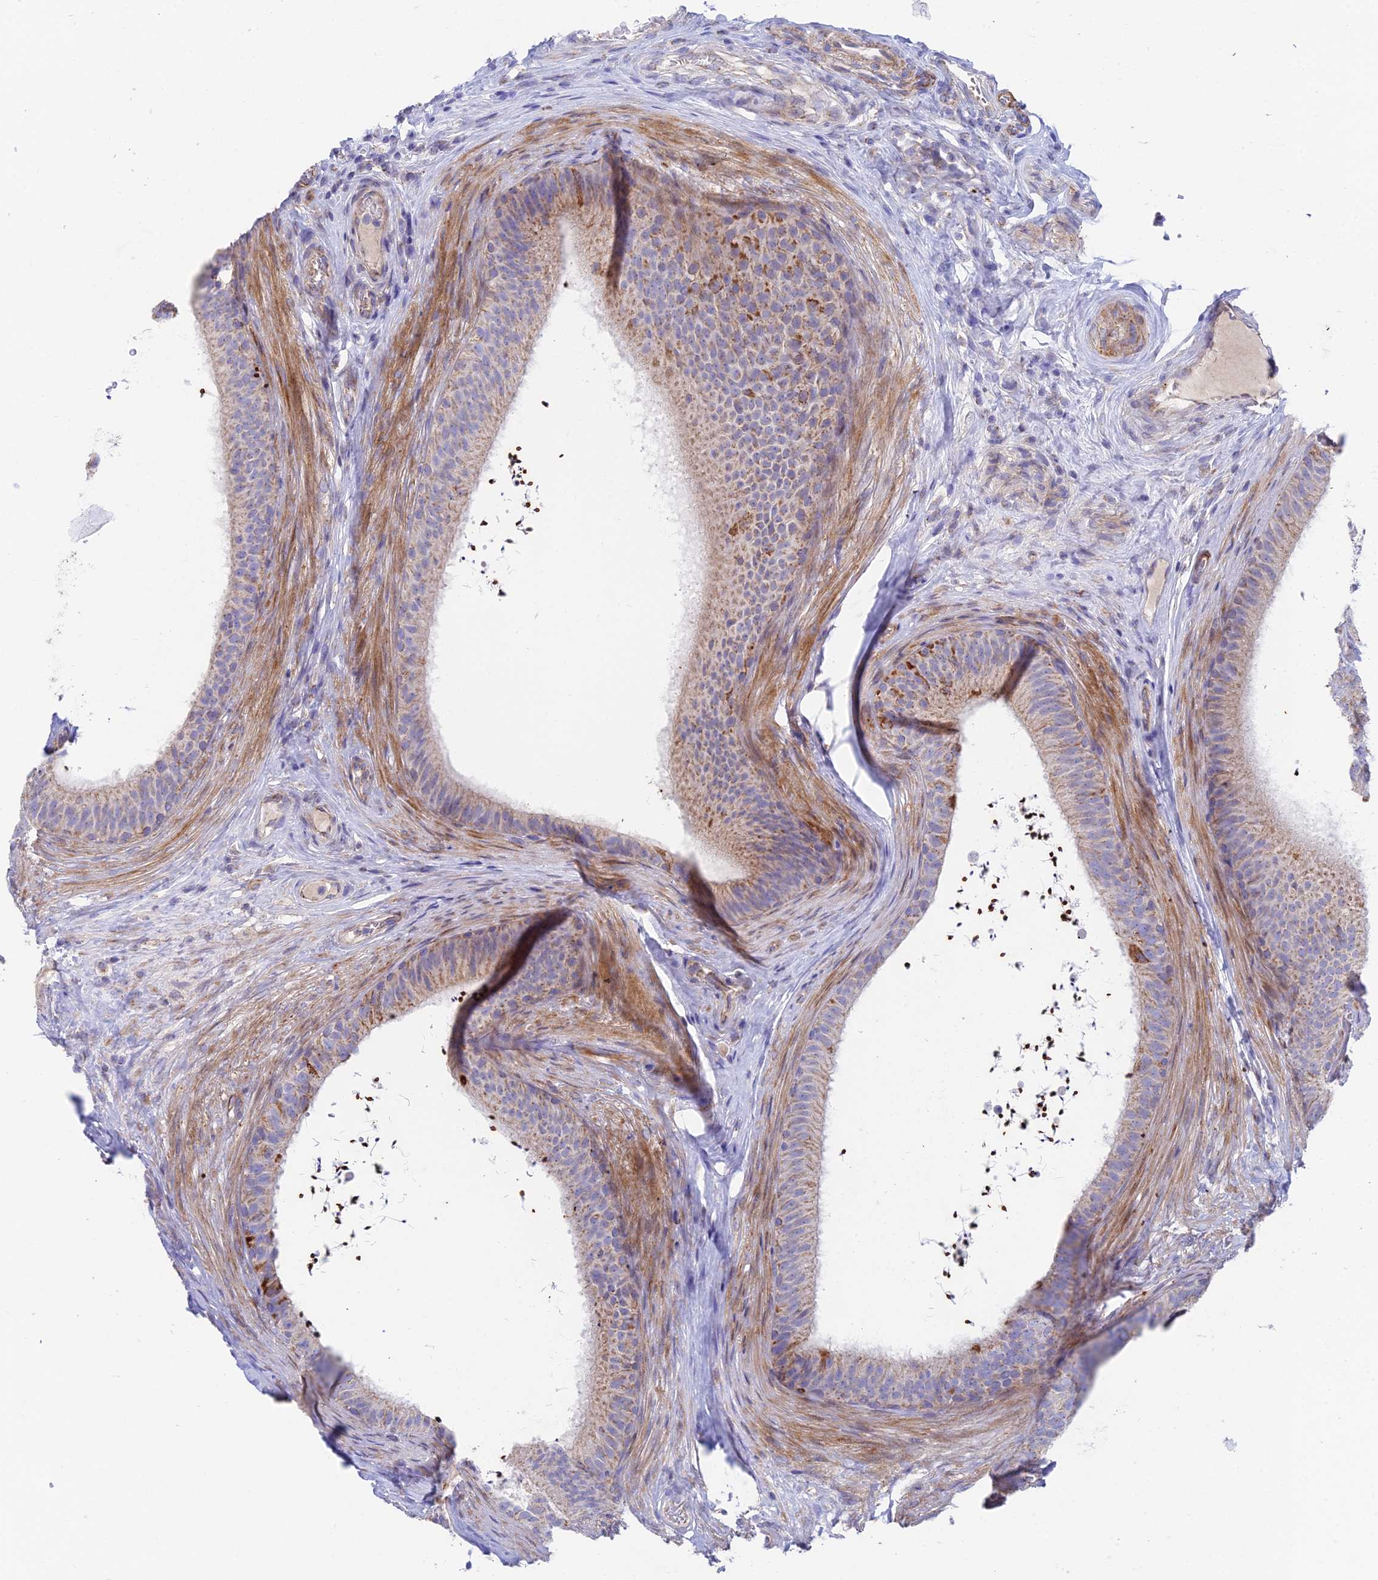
{"staining": {"intensity": "strong", "quantity": "25%-75%", "location": "cytoplasmic/membranous"}, "tissue": "epididymis", "cell_type": "Glandular cells", "image_type": "normal", "snomed": [{"axis": "morphology", "description": "Normal tissue, NOS"}, {"axis": "topography", "description": "Testis"}, {"axis": "topography", "description": "Epididymis"}], "caption": "A brown stain highlights strong cytoplasmic/membranous staining of a protein in glandular cells of benign epididymis. (DAB (3,3'-diaminobenzidine) IHC with brightfield microscopy, high magnification).", "gene": "CSPG4", "patient": {"sex": "male", "age": 41}}